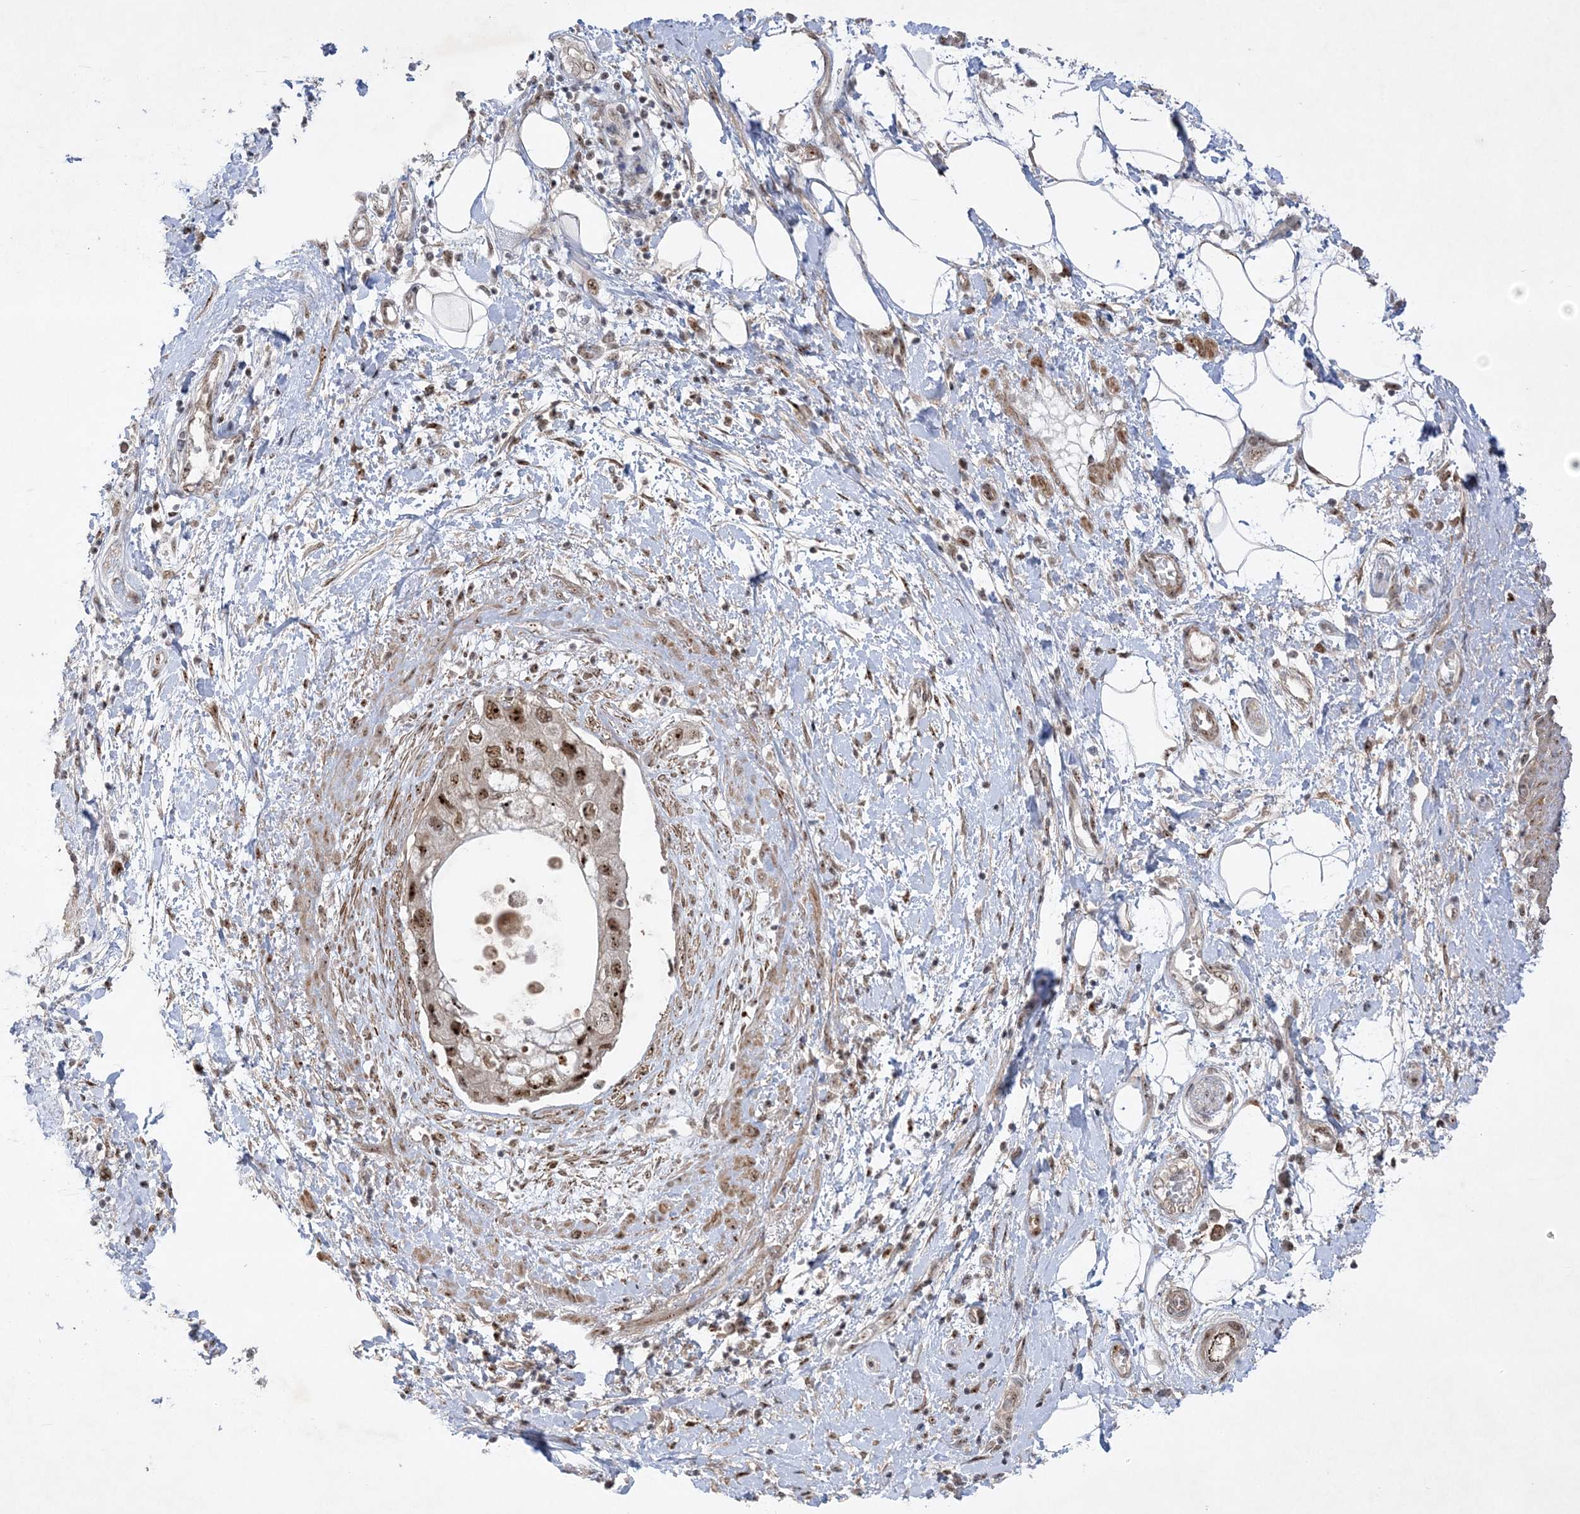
{"staining": {"intensity": "moderate", "quantity": ">75%", "location": "nuclear"}, "tissue": "pancreatic cancer", "cell_type": "Tumor cells", "image_type": "cancer", "snomed": [{"axis": "morphology", "description": "Adenocarcinoma, NOS"}, {"axis": "topography", "description": "Pancreas"}], "caption": "Protein analysis of pancreatic cancer tissue reveals moderate nuclear expression in about >75% of tumor cells.", "gene": "NPM3", "patient": {"sex": "female", "age": 73}}